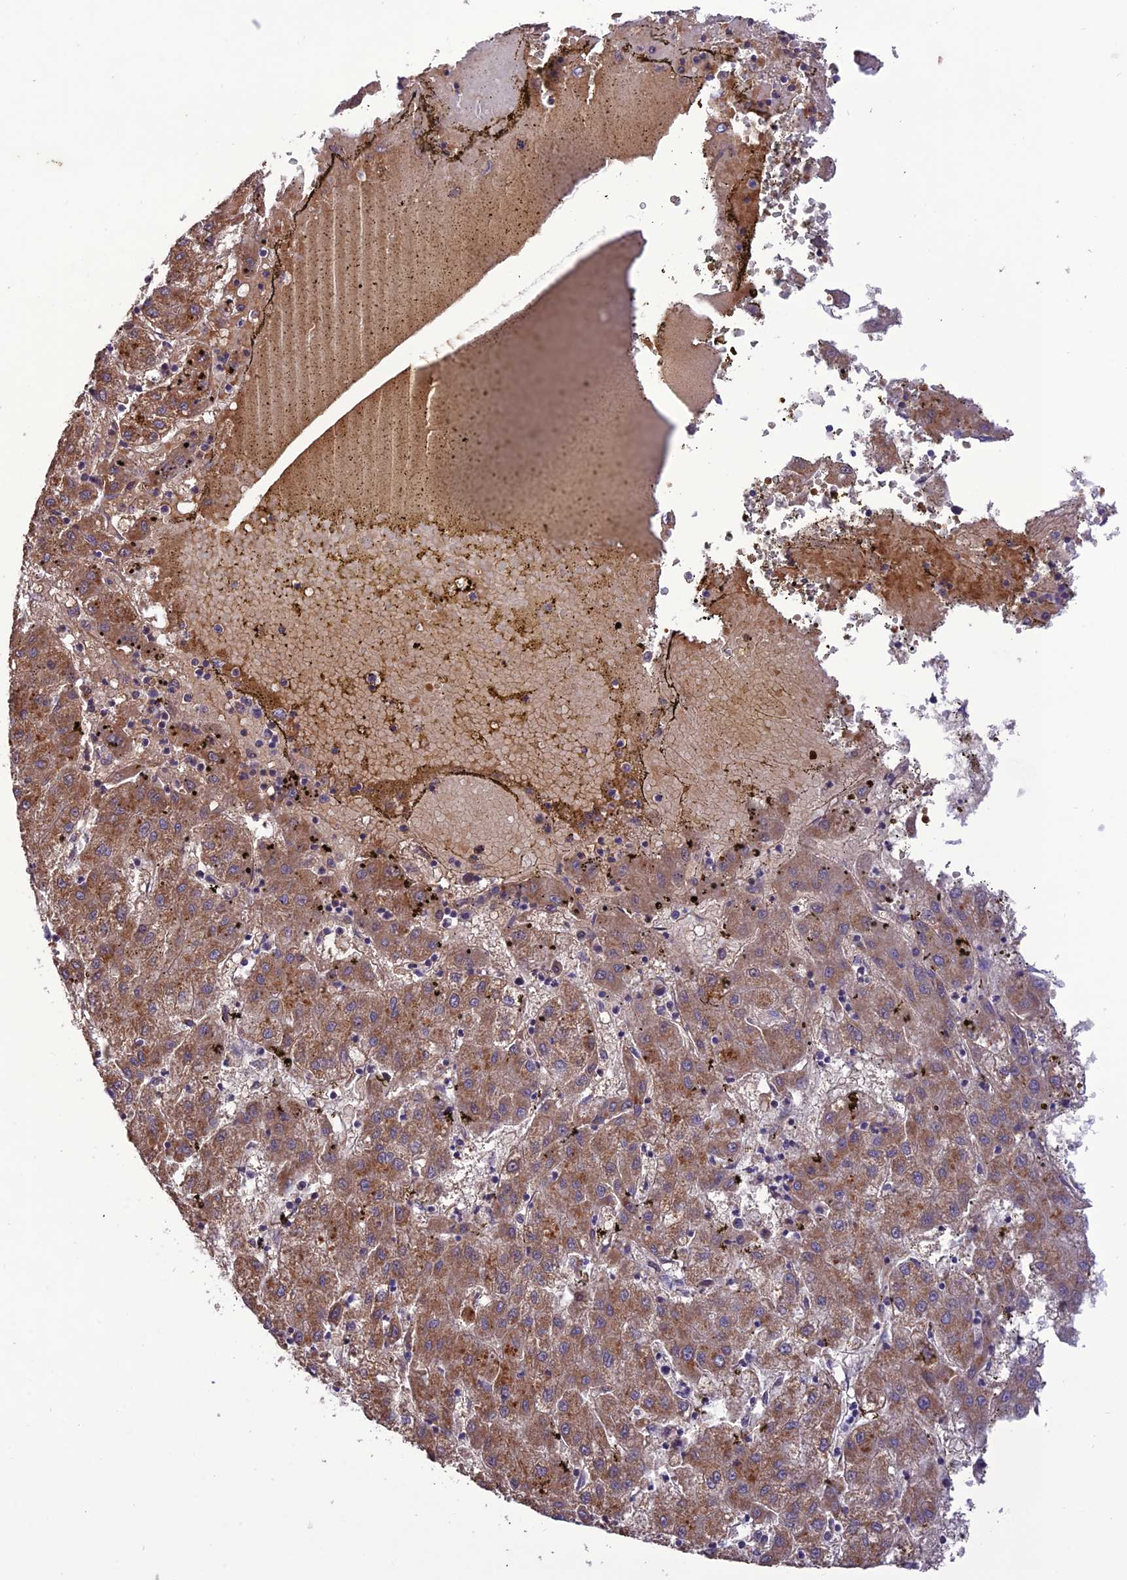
{"staining": {"intensity": "moderate", "quantity": ">75%", "location": "cytoplasmic/membranous"}, "tissue": "liver cancer", "cell_type": "Tumor cells", "image_type": "cancer", "snomed": [{"axis": "morphology", "description": "Carcinoma, Hepatocellular, NOS"}, {"axis": "topography", "description": "Liver"}], "caption": "A photomicrograph of human liver cancer (hepatocellular carcinoma) stained for a protein displays moderate cytoplasmic/membranous brown staining in tumor cells.", "gene": "NDUFAF1", "patient": {"sex": "male", "age": 72}}